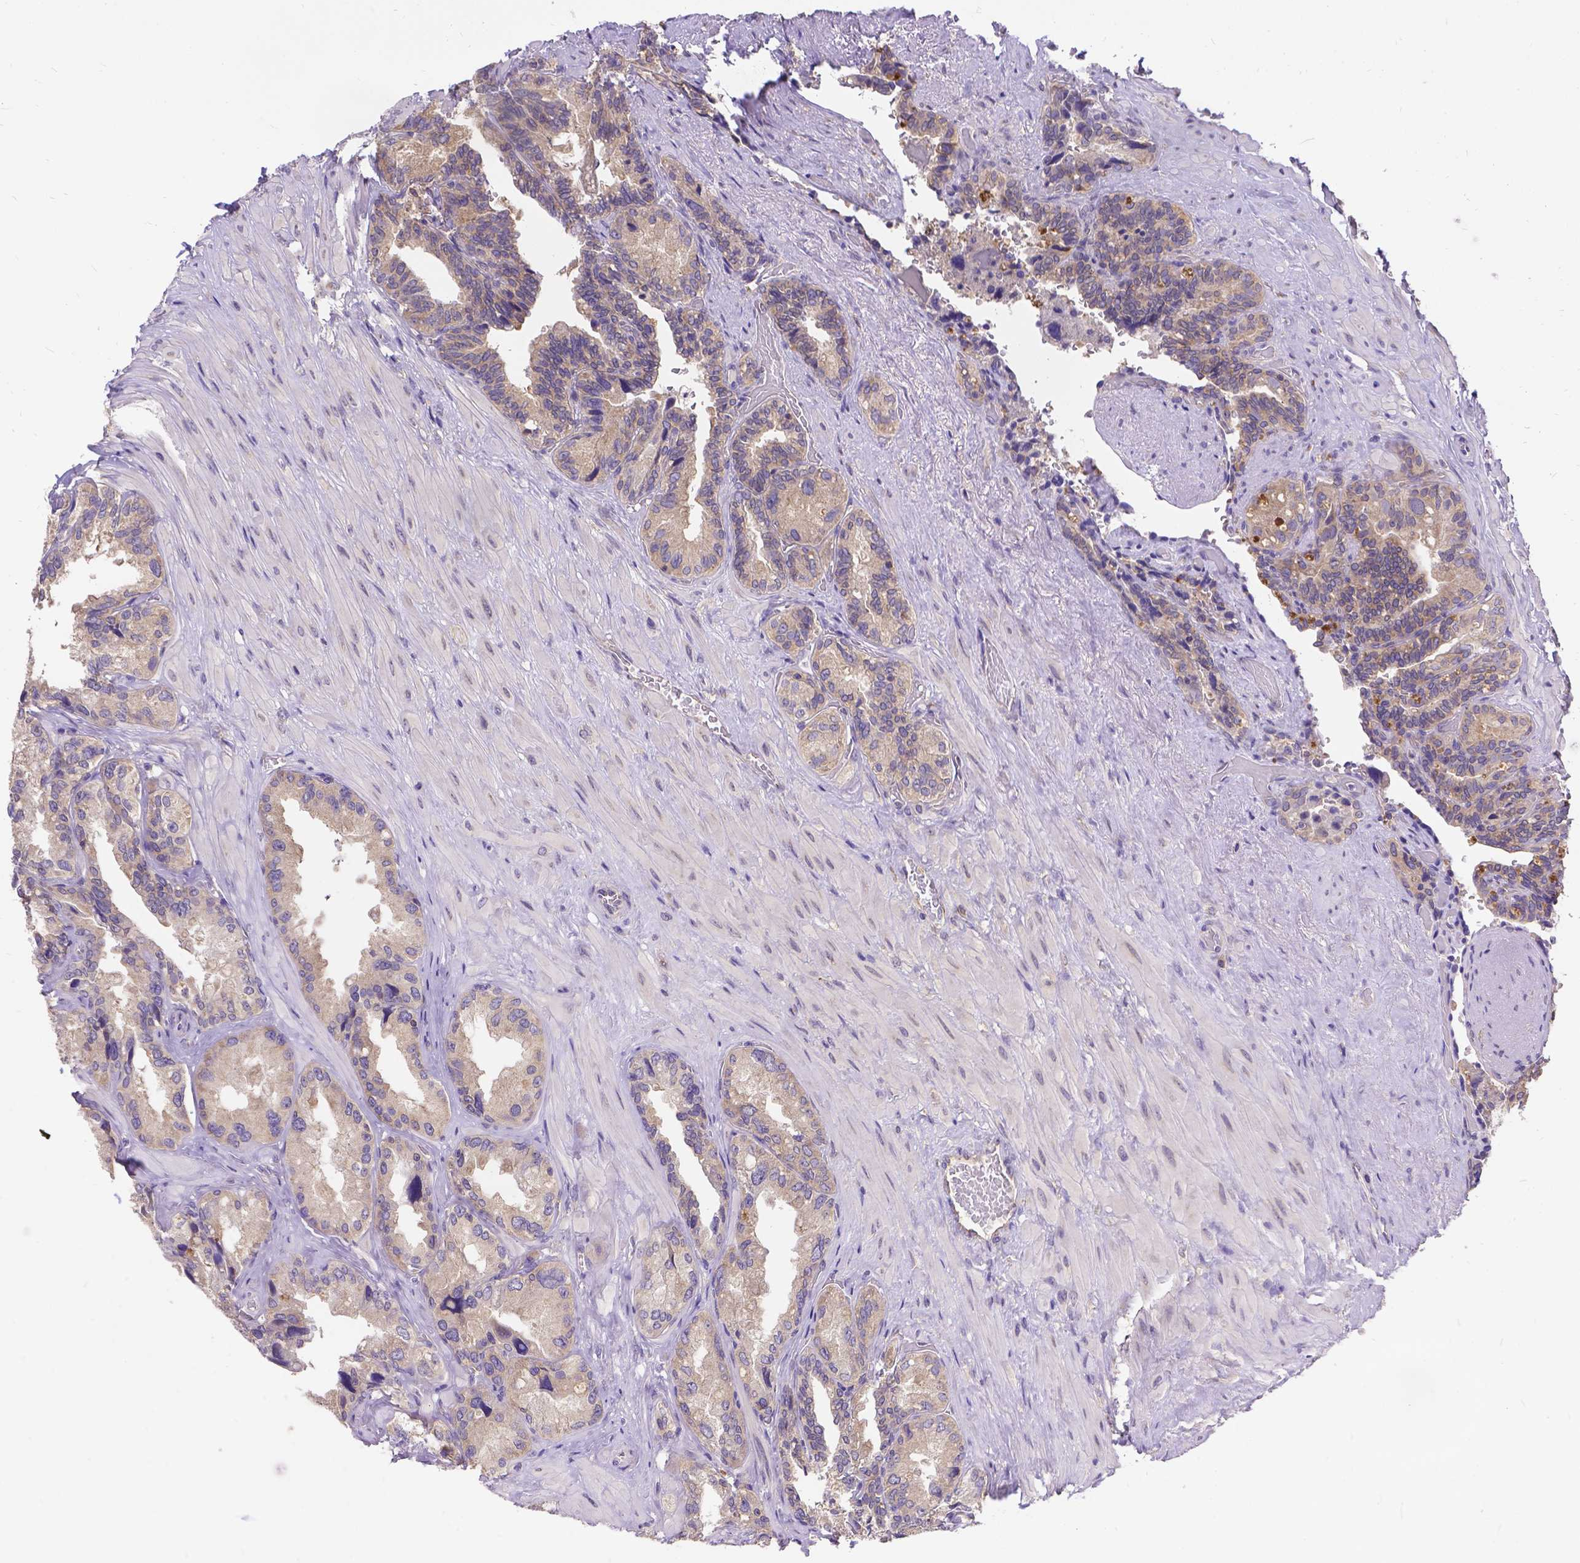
{"staining": {"intensity": "weak", "quantity": "25%-75%", "location": "cytoplasmic/membranous"}, "tissue": "seminal vesicle", "cell_type": "Glandular cells", "image_type": "normal", "snomed": [{"axis": "morphology", "description": "Normal tissue, NOS"}, {"axis": "topography", "description": "Seminal veicle"}], "caption": "Immunohistochemical staining of unremarkable seminal vesicle displays low levels of weak cytoplasmic/membranous expression in approximately 25%-75% of glandular cells.", "gene": "DENND6A", "patient": {"sex": "male", "age": 69}}